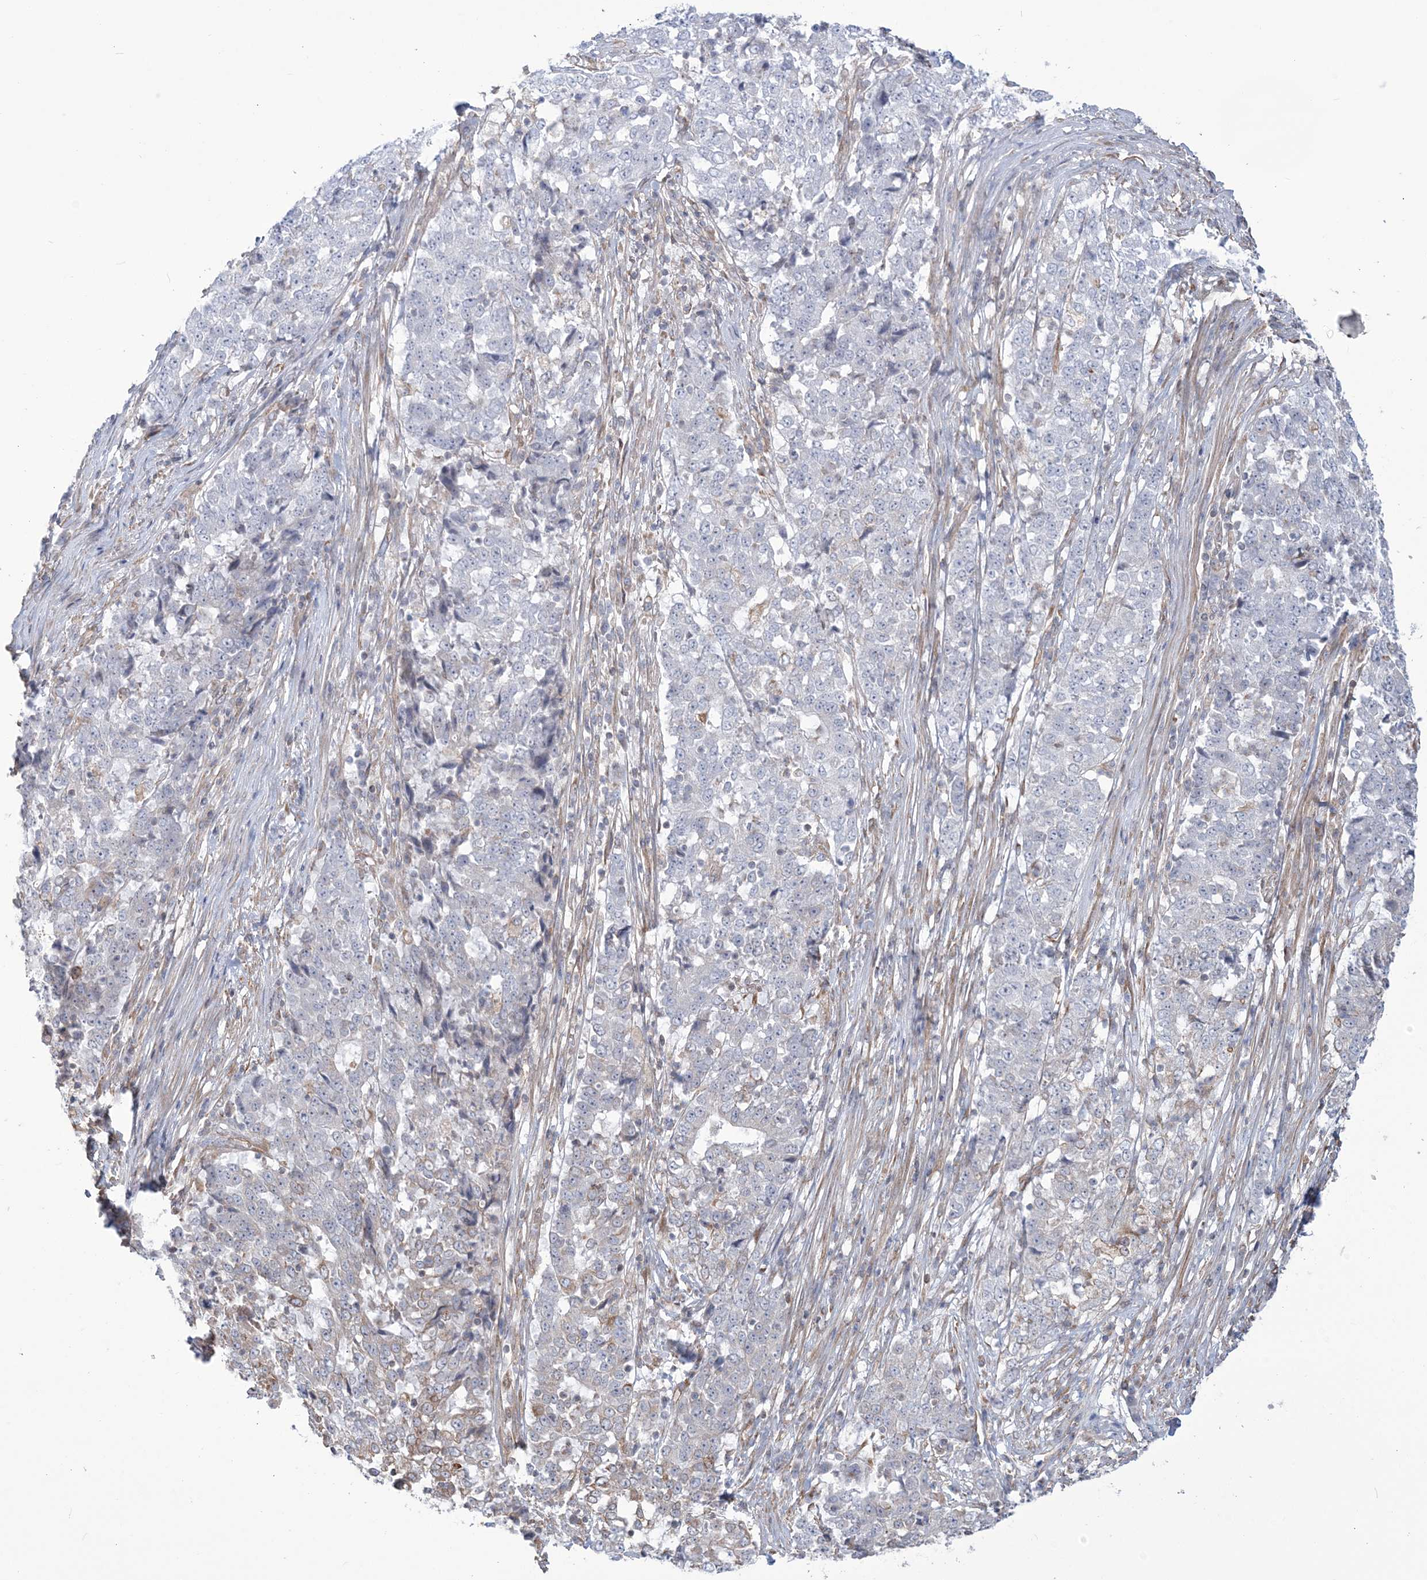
{"staining": {"intensity": "negative", "quantity": "none", "location": "none"}, "tissue": "stomach cancer", "cell_type": "Tumor cells", "image_type": "cancer", "snomed": [{"axis": "morphology", "description": "Adenocarcinoma, NOS"}, {"axis": "topography", "description": "Stomach"}], "caption": "IHC of stomach cancer (adenocarcinoma) demonstrates no positivity in tumor cells.", "gene": "ZNF821", "patient": {"sex": "male", "age": 59}}